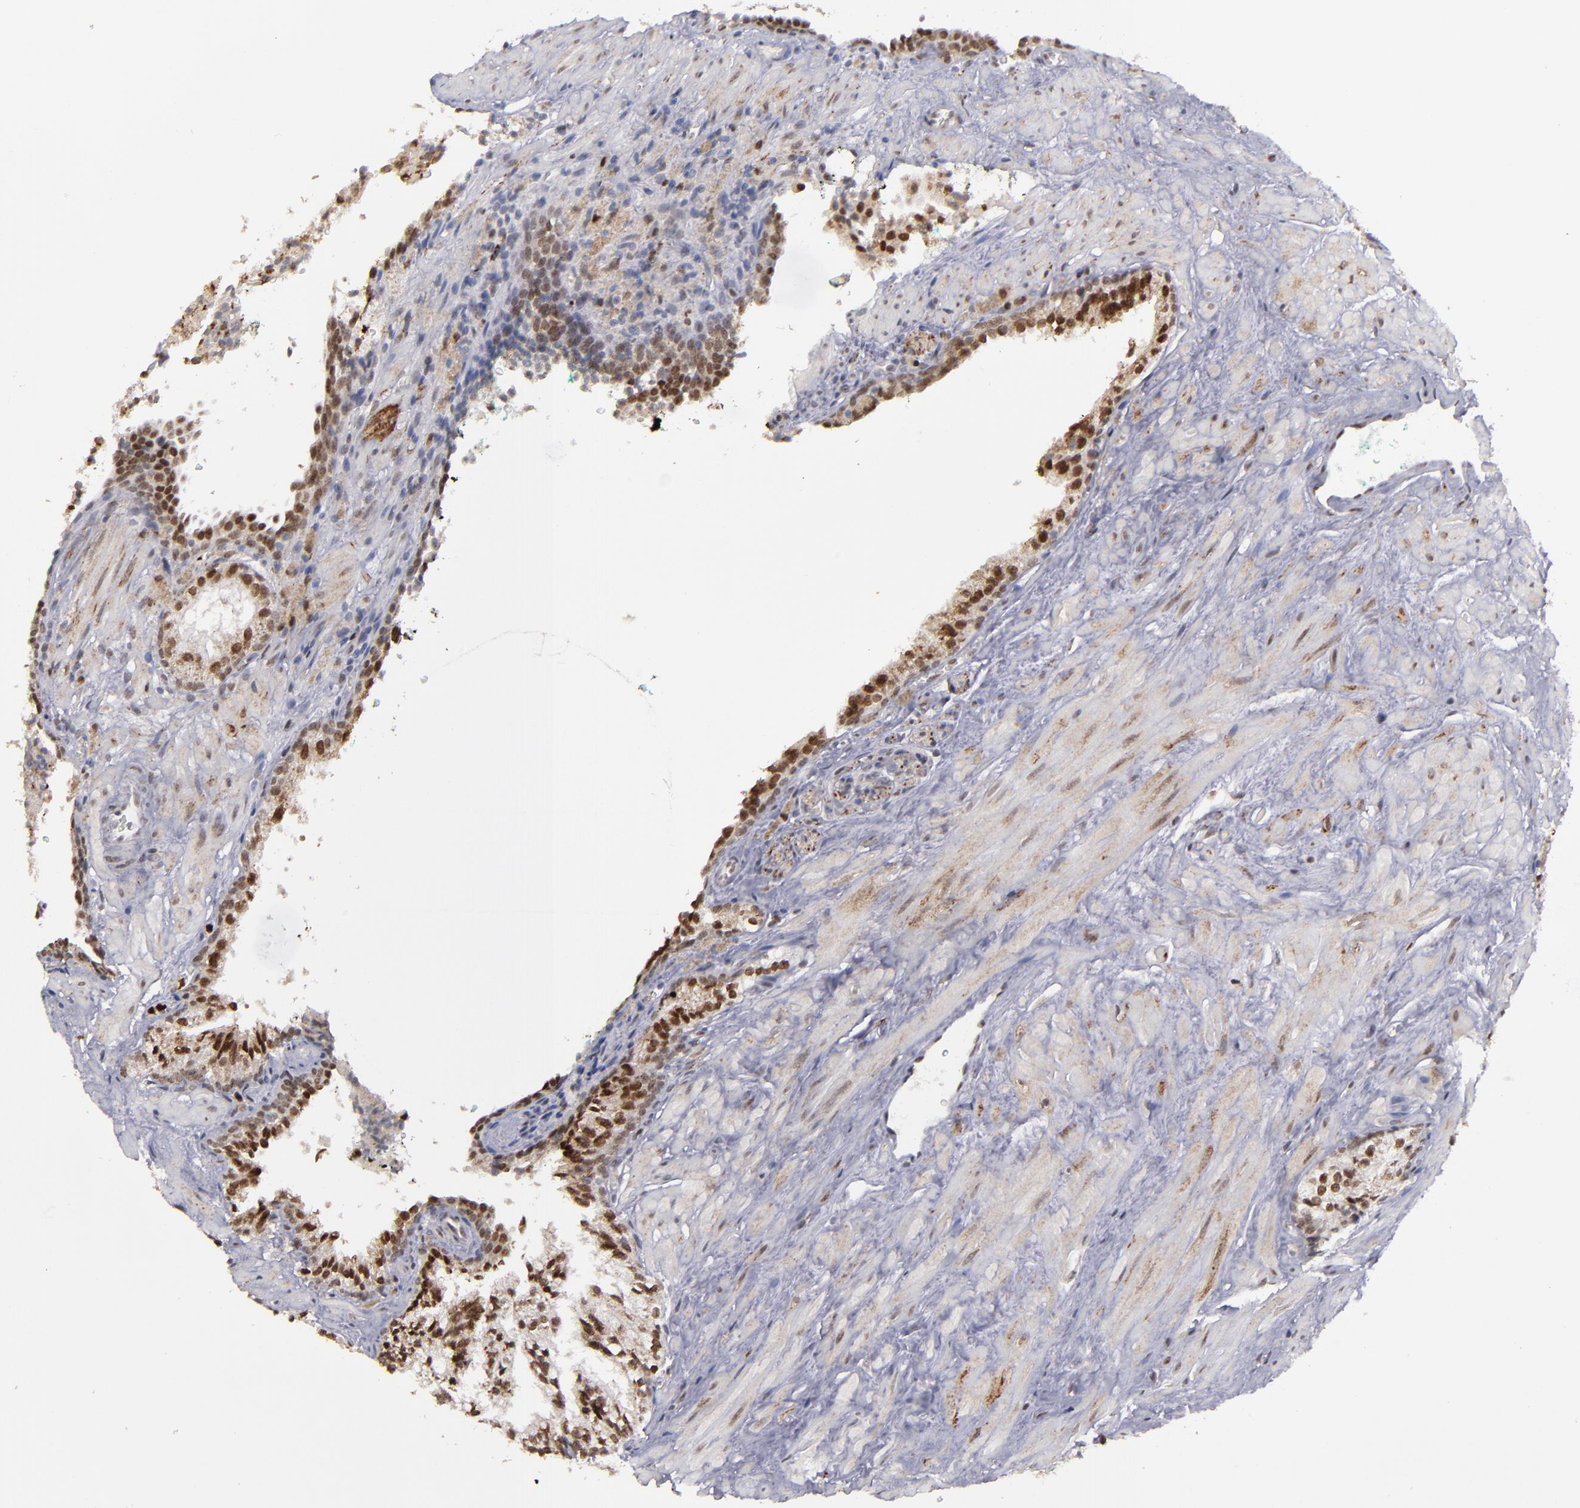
{"staining": {"intensity": "moderate", "quantity": ">75%", "location": "nuclear"}, "tissue": "prostate cancer", "cell_type": "Tumor cells", "image_type": "cancer", "snomed": [{"axis": "morphology", "description": "Adenocarcinoma, Medium grade"}, {"axis": "topography", "description": "Prostate"}], "caption": "Immunohistochemistry (IHC) micrograph of neoplastic tissue: prostate medium-grade adenocarcinoma stained using immunohistochemistry reveals medium levels of moderate protein expression localized specifically in the nuclear of tumor cells, appearing as a nuclear brown color.", "gene": "RREB1", "patient": {"sex": "male", "age": 64}}